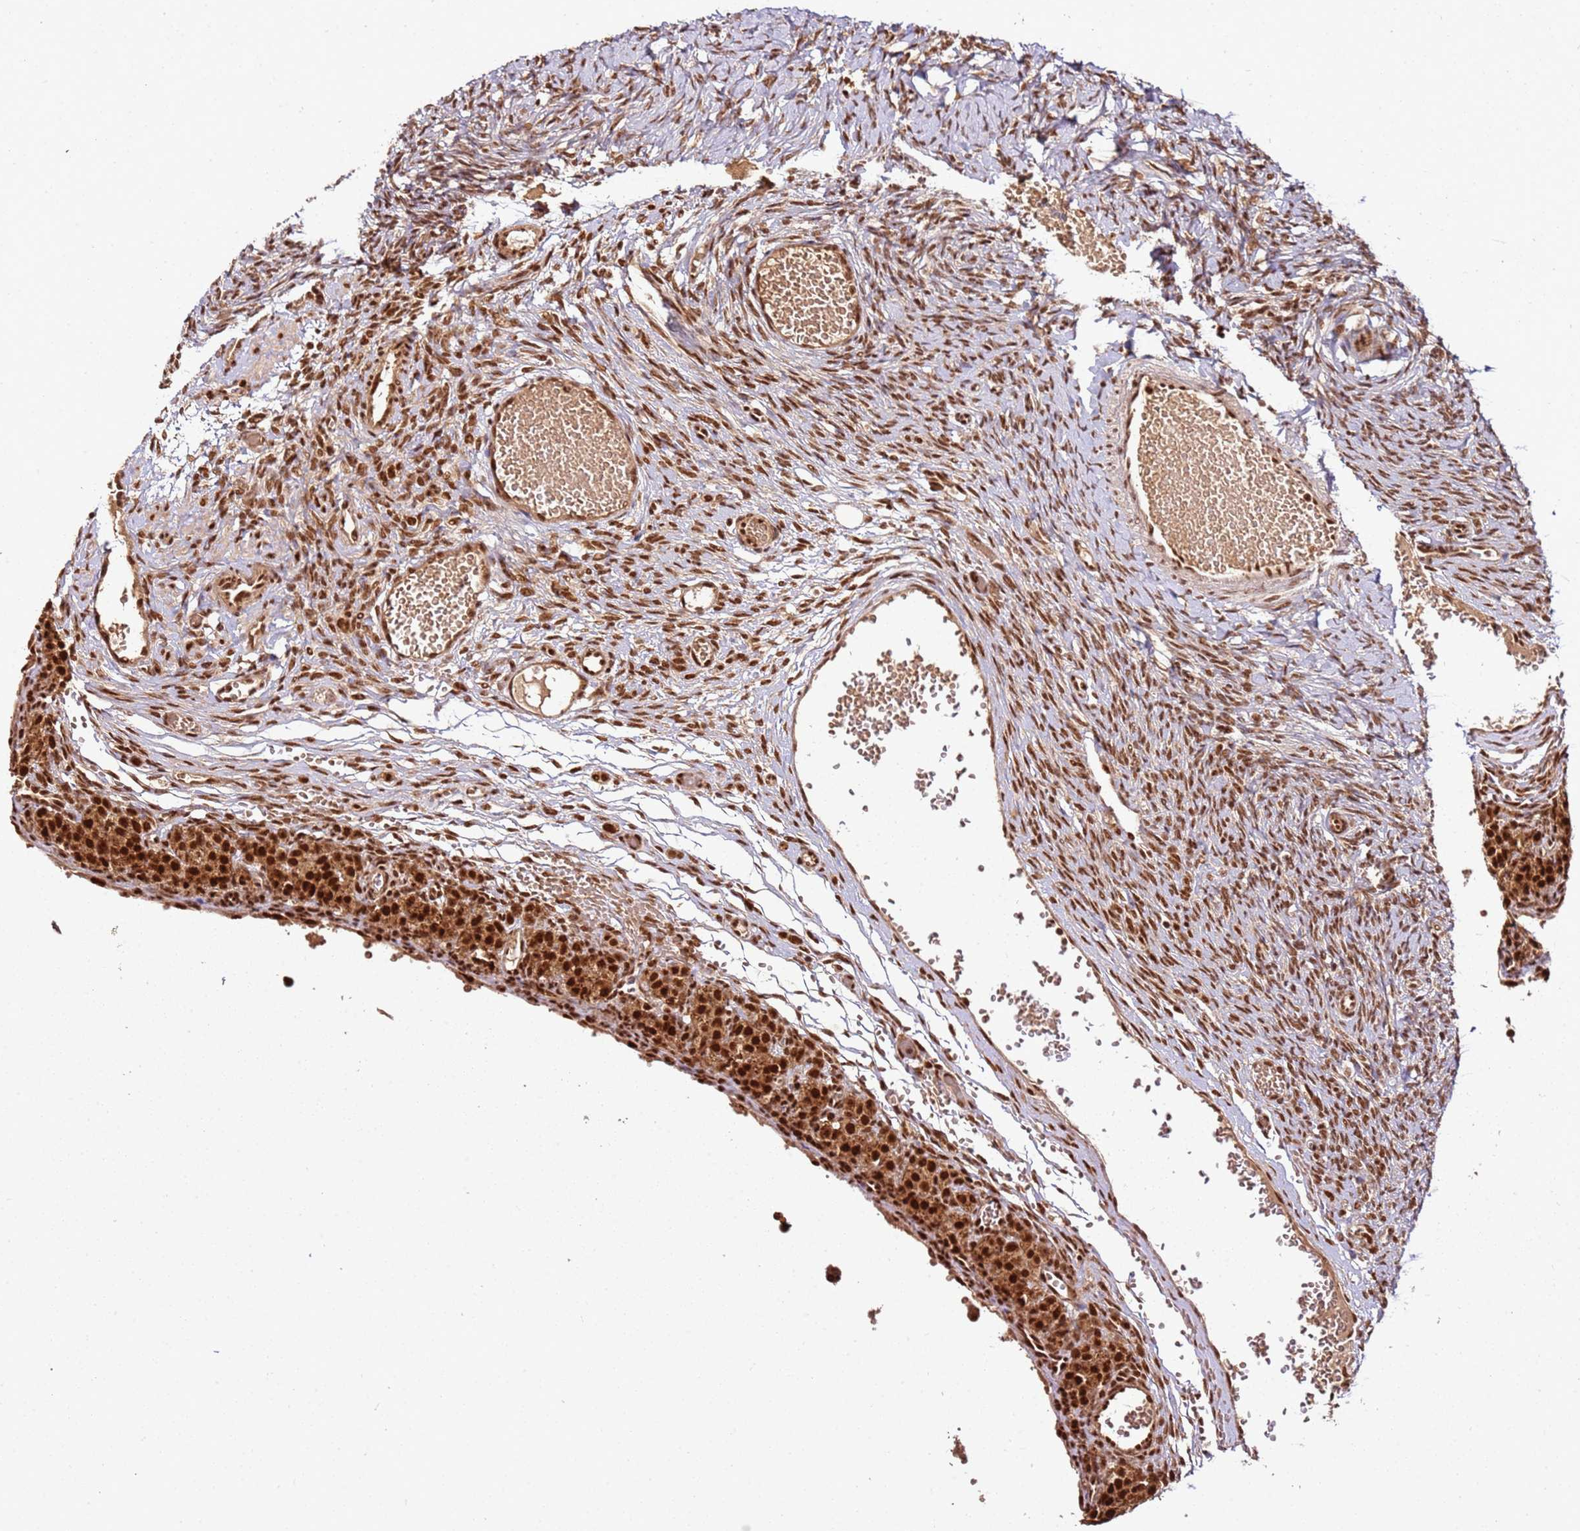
{"staining": {"intensity": "strong", "quantity": ">75%", "location": "nuclear"}, "tissue": "ovary", "cell_type": "Ovarian stroma cells", "image_type": "normal", "snomed": [{"axis": "morphology", "description": "Adenocarcinoma, NOS"}, {"axis": "topography", "description": "Endometrium"}], "caption": "Immunohistochemical staining of unremarkable human ovary displays high levels of strong nuclear expression in approximately >75% of ovarian stroma cells. The staining is performed using DAB (3,3'-diaminobenzidine) brown chromogen to label protein expression. The nuclei are counter-stained blue using hematoxylin.", "gene": "XRN2", "patient": {"sex": "female", "age": 32}}